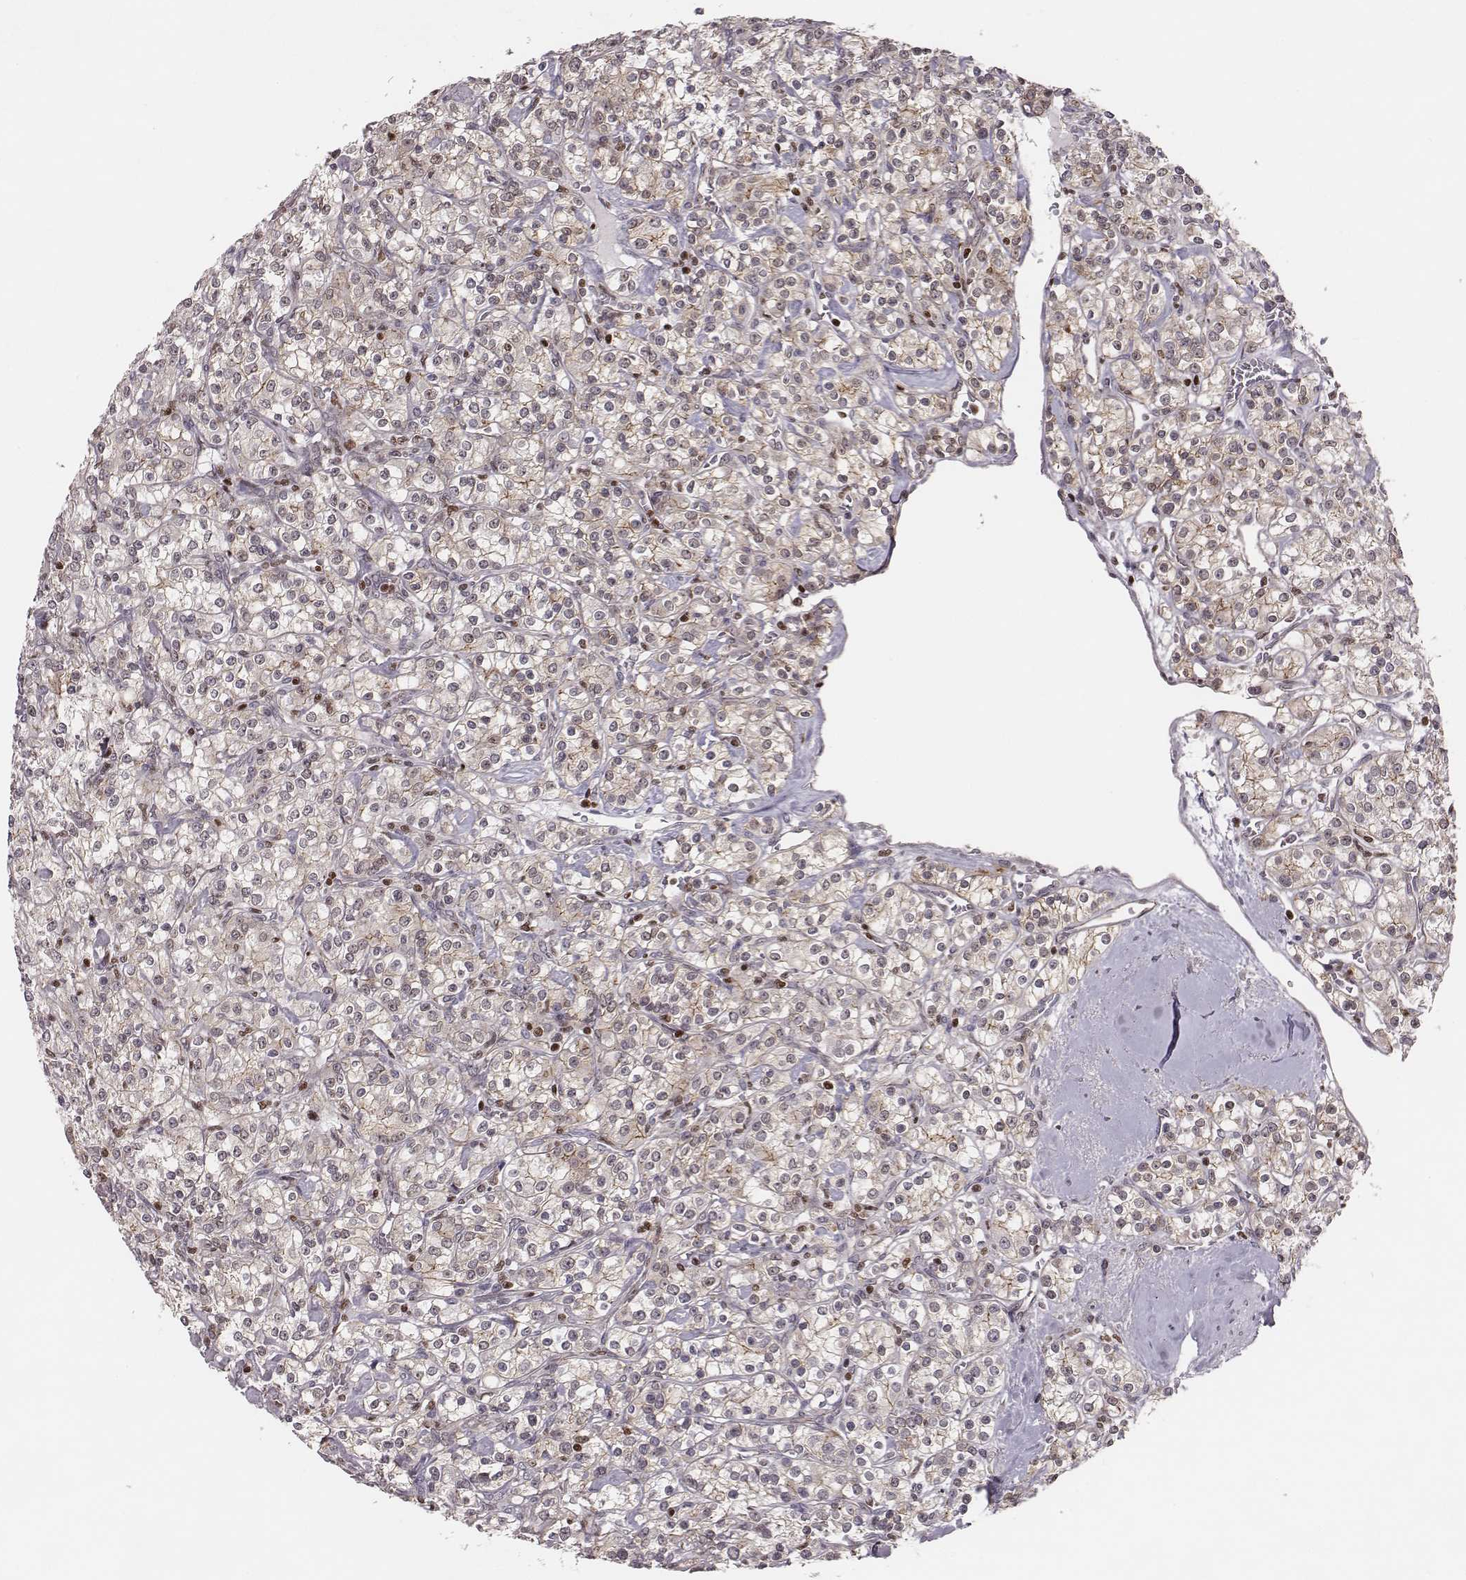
{"staining": {"intensity": "weak", "quantity": "<25%", "location": "cytoplasmic/membranous"}, "tissue": "renal cancer", "cell_type": "Tumor cells", "image_type": "cancer", "snomed": [{"axis": "morphology", "description": "Adenocarcinoma, NOS"}, {"axis": "topography", "description": "Kidney"}], "caption": "This is an immunohistochemistry histopathology image of human adenocarcinoma (renal). There is no staining in tumor cells.", "gene": "WDR59", "patient": {"sex": "male", "age": 77}}